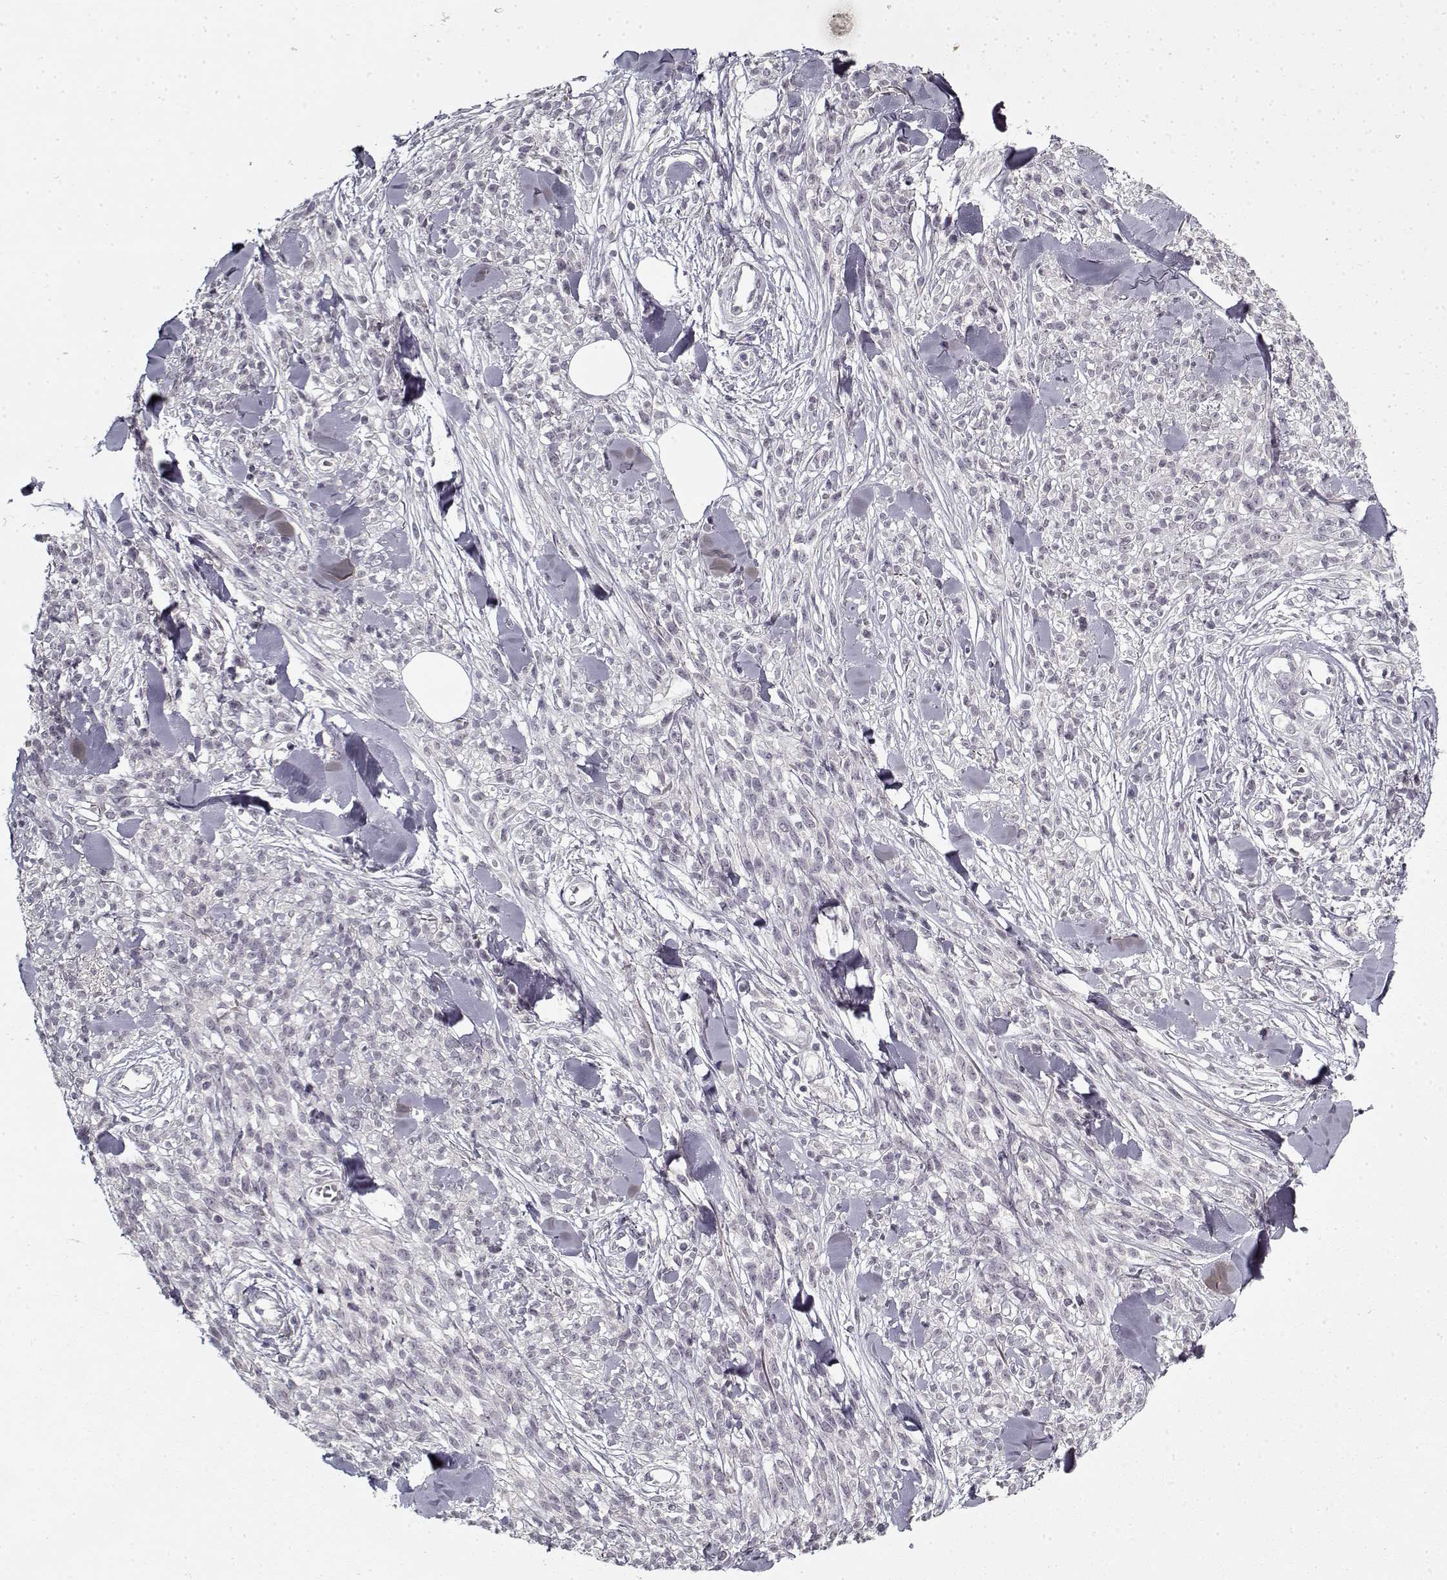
{"staining": {"intensity": "negative", "quantity": "none", "location": "none"}, "tissue": "melanoma", "cell_type": "Tumor cells", "image_type": "cancer", "snomed": [{"axis": "morphology", "description": "Malignant melanoma, NOS"}, {"axis": "topography", "description": "Skin"}, {"axis": "topography", "description": "Skin of trunk"}], "caption": "Immunohistochemistry of malignant melanoma displays no expression in tumor cells.", "gene": "LAMA2", "patient": {"sex": "male", "age": 74}}